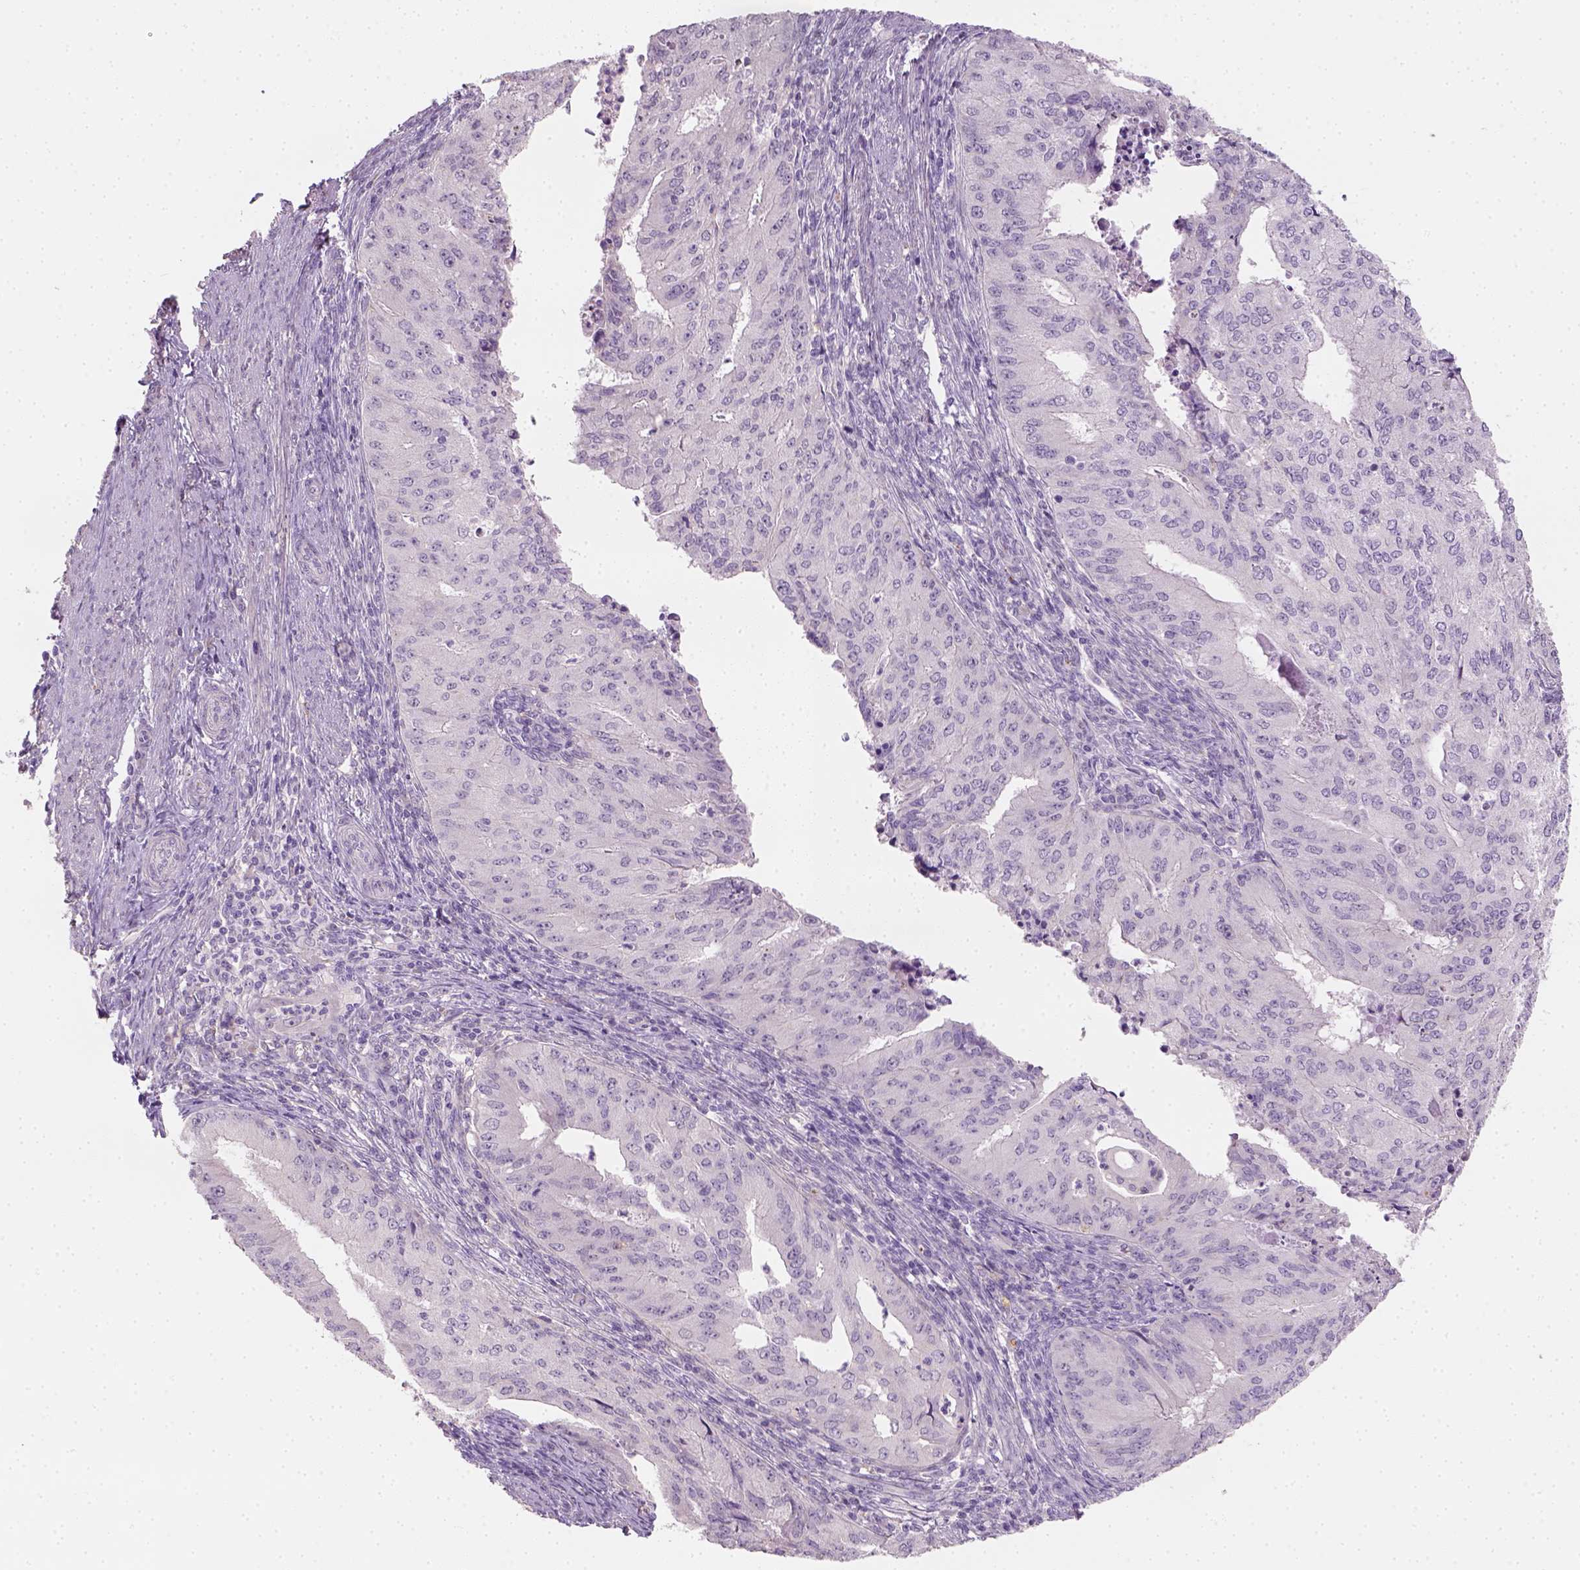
{"staining": {"intensity": "negative", "quantity": "none", "location": "none"}, "tissue": "endometrial cancer", "cell_type": "Tumor cells", "image_type": "cancer", "snomed": [{"axis": "morphology", "description": "Adenocarcinoma, NOS"}, {"axis": "topography", "description": "Endometrium"}], "caption": "Immunohistochemical staining of human endometrial cancer shows no significant staining in tumor cells.", "gene": "FAM163B", "patient": {"sex": "female", "age": 50}}